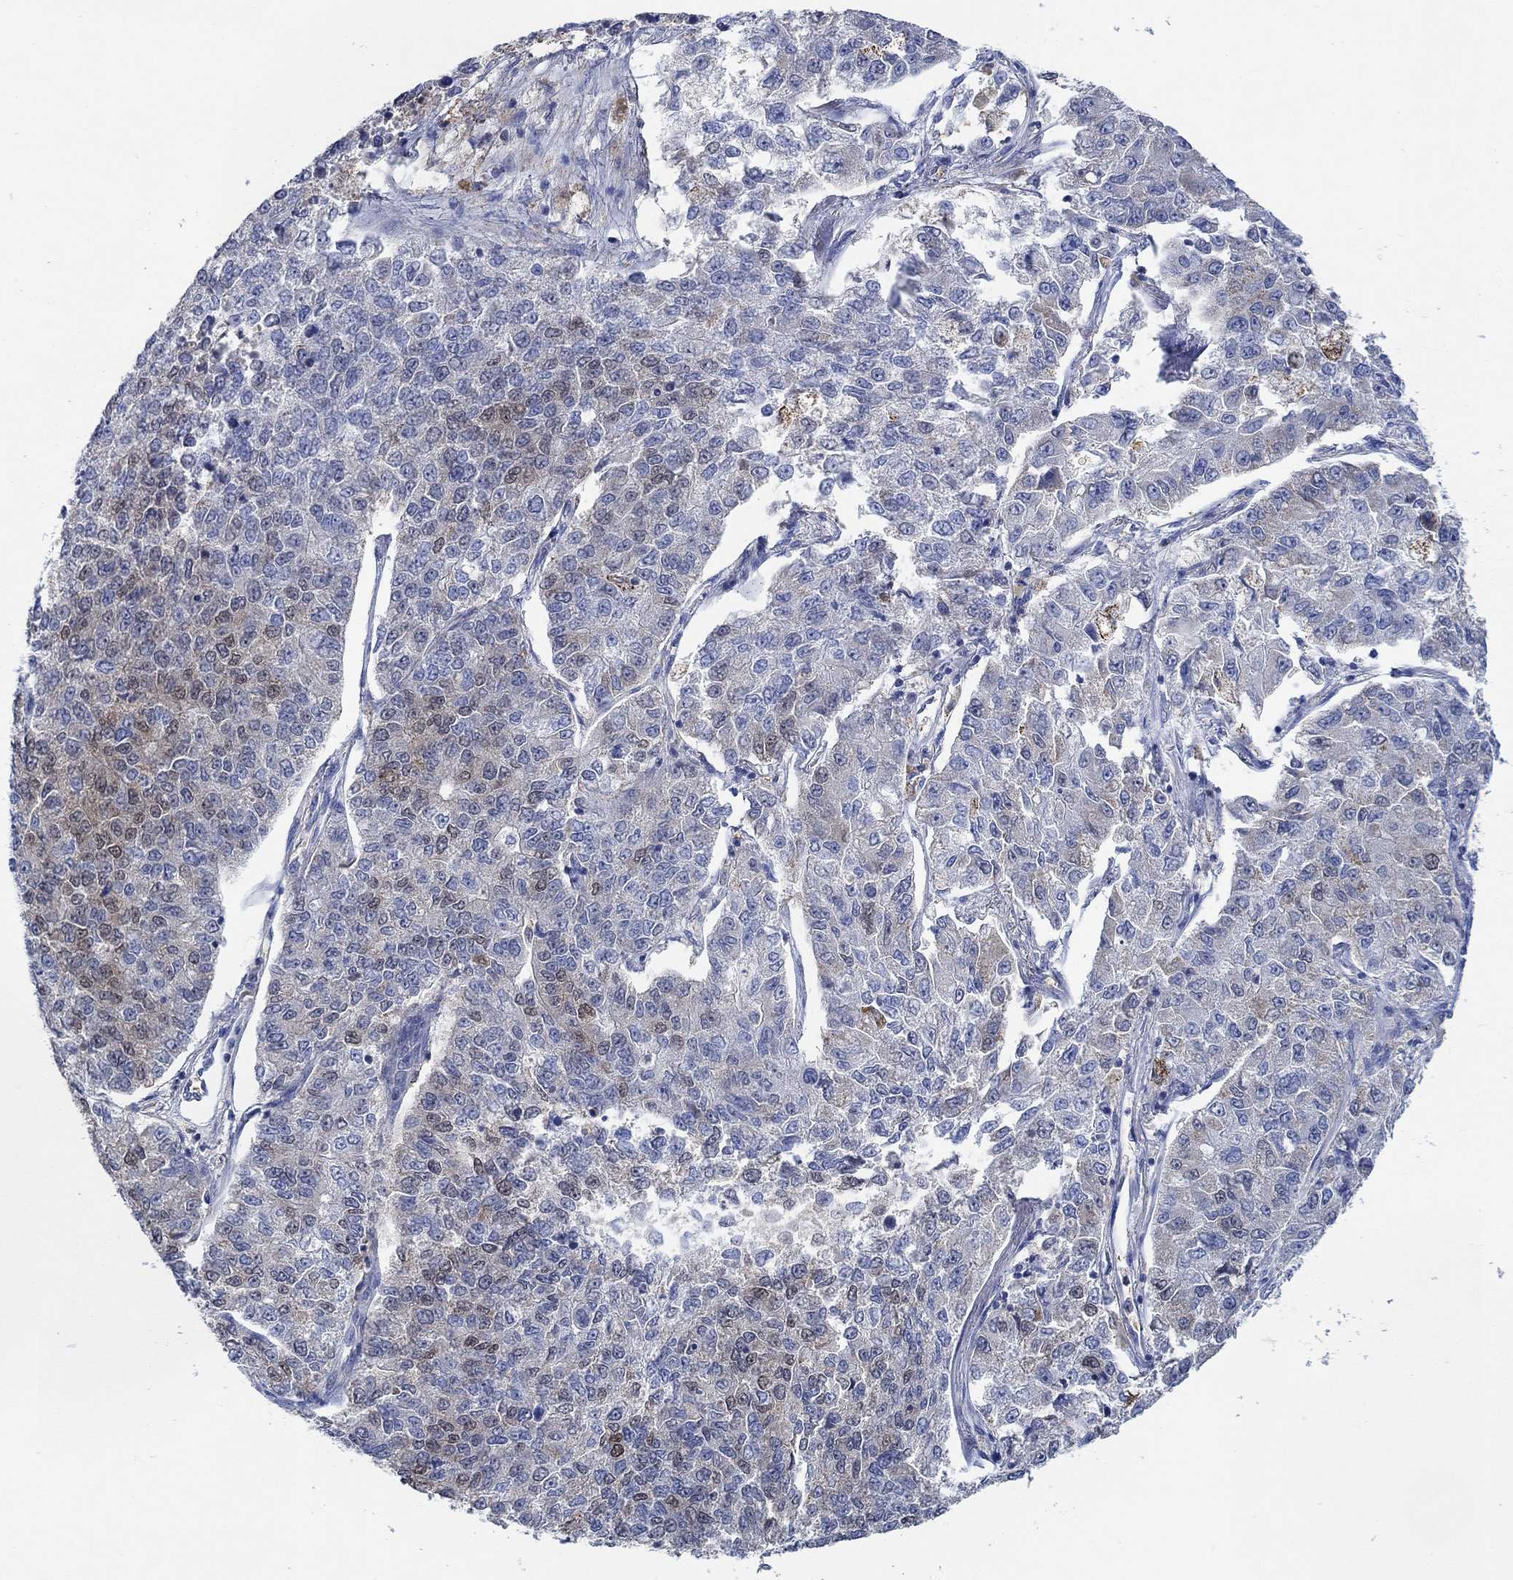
{"staining": {"intensity": "negative", "quantity": "none", "location": "none"}, "tissue": "lung cancer", "cell_type": "Tumor cells", "image_type": "cancer", "snomed": [{"axis": "morphology", "description": "Adenocarcinoma, NOS"}, {"axis": "topography", "description": "Lung"}], "caption": "This micrograph is of lung cancer stained with IHC to label a protein in brown with the nuclei are counter-stained blue. There is no positivity in tumor cells.", "gene": "MPP1", "patient": {"sex": "male", "age": 49}}